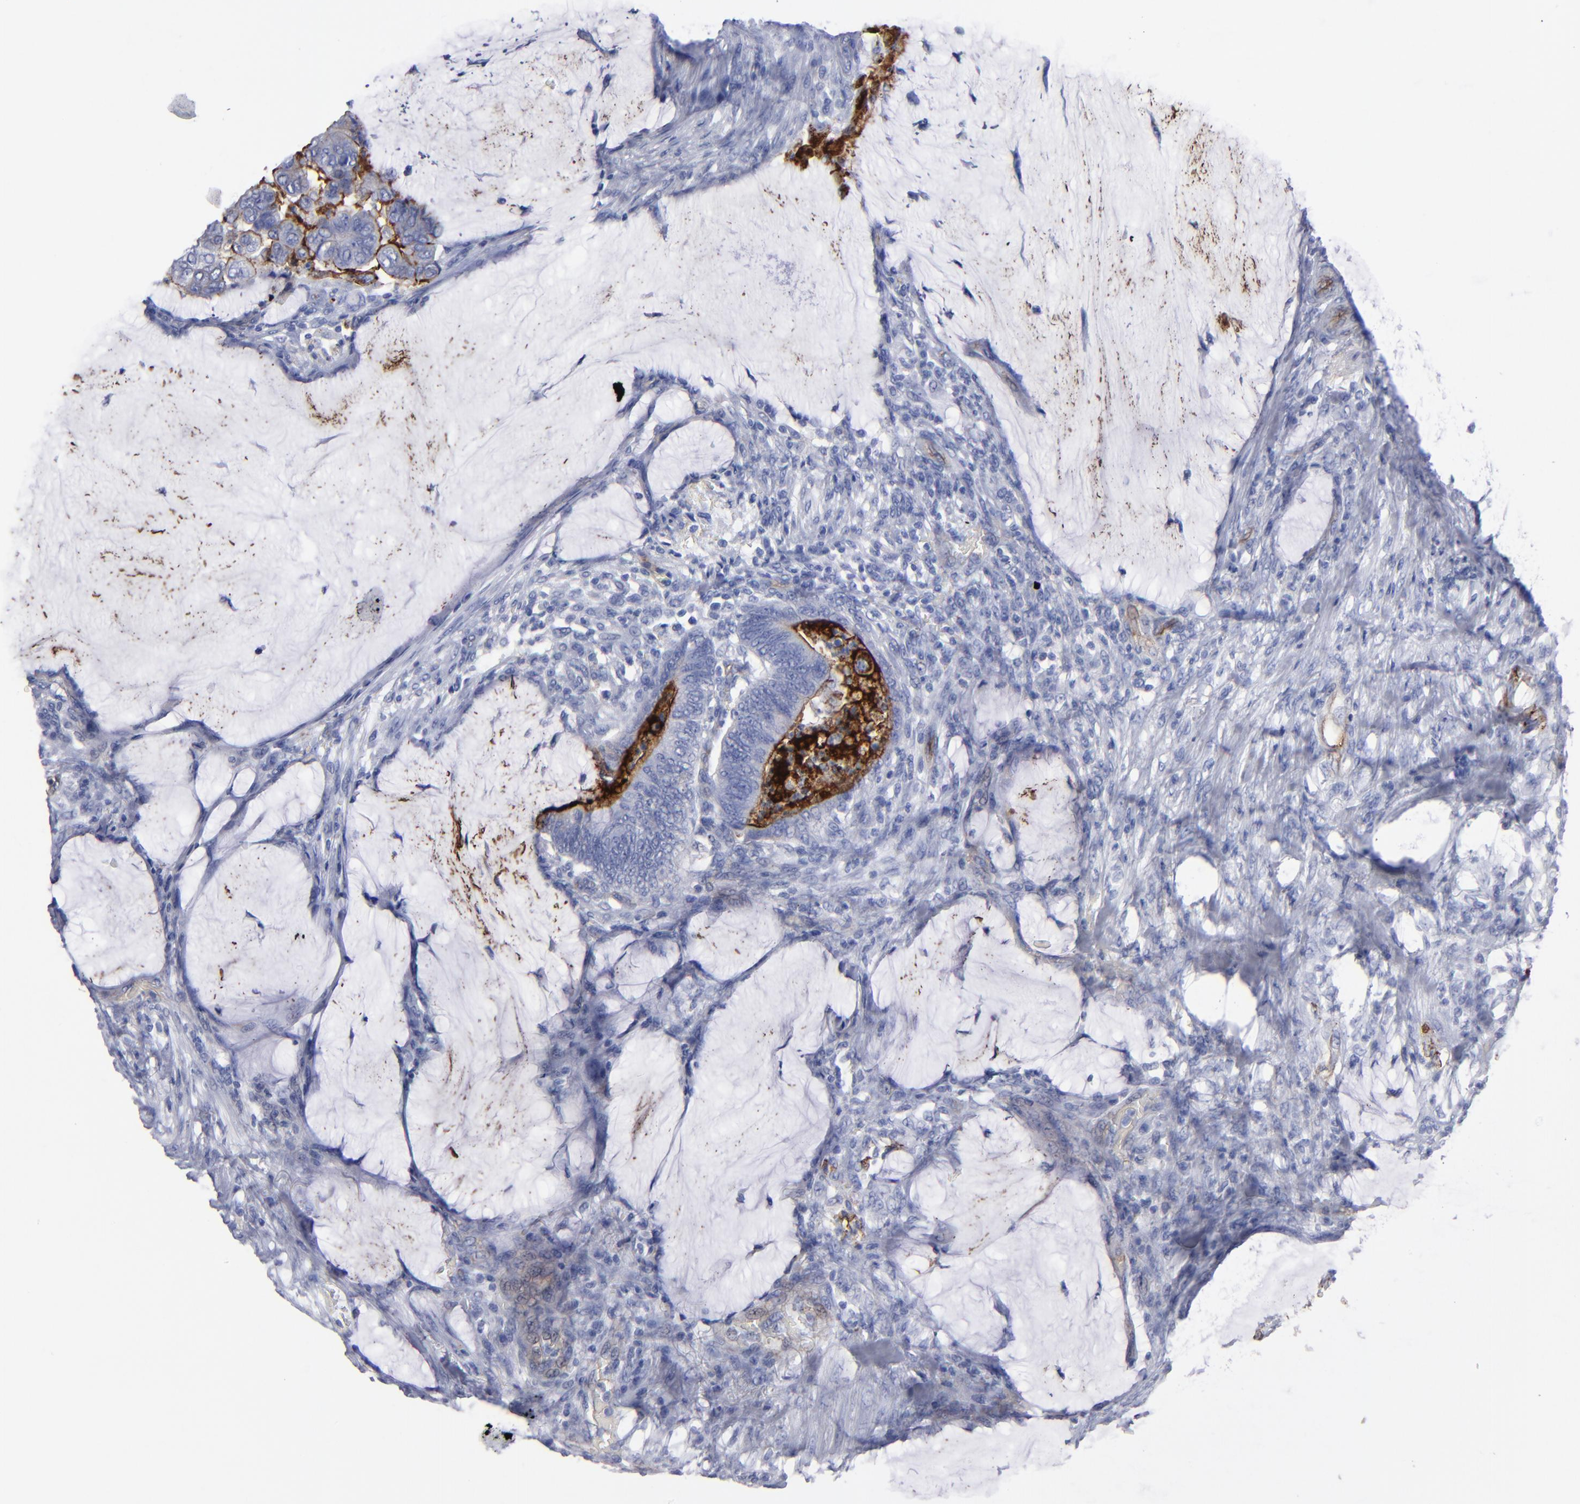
{"staining": {"intensity": "moderate", "quantity": "<25%", "location": "cytoplasmic/membranous"}, "tissue": "colorectal cancer", "cell_type": "Tumor cells", "image_type": "cancer", "snomed": [{"axis": "morphology", "description": "Normal tissue, NOS"}, {"axis": "morphology", "description": "Adenocarcinoma, NOS"}, {"axis": "topography", "description": "Rectum"}], "caption": "Colorectal adenocarcinoma stained with a protein marker displays moderate staining in tumor cells.", "gene": "TM4SF1", "patient": {"sex": "male", "age": 92}}